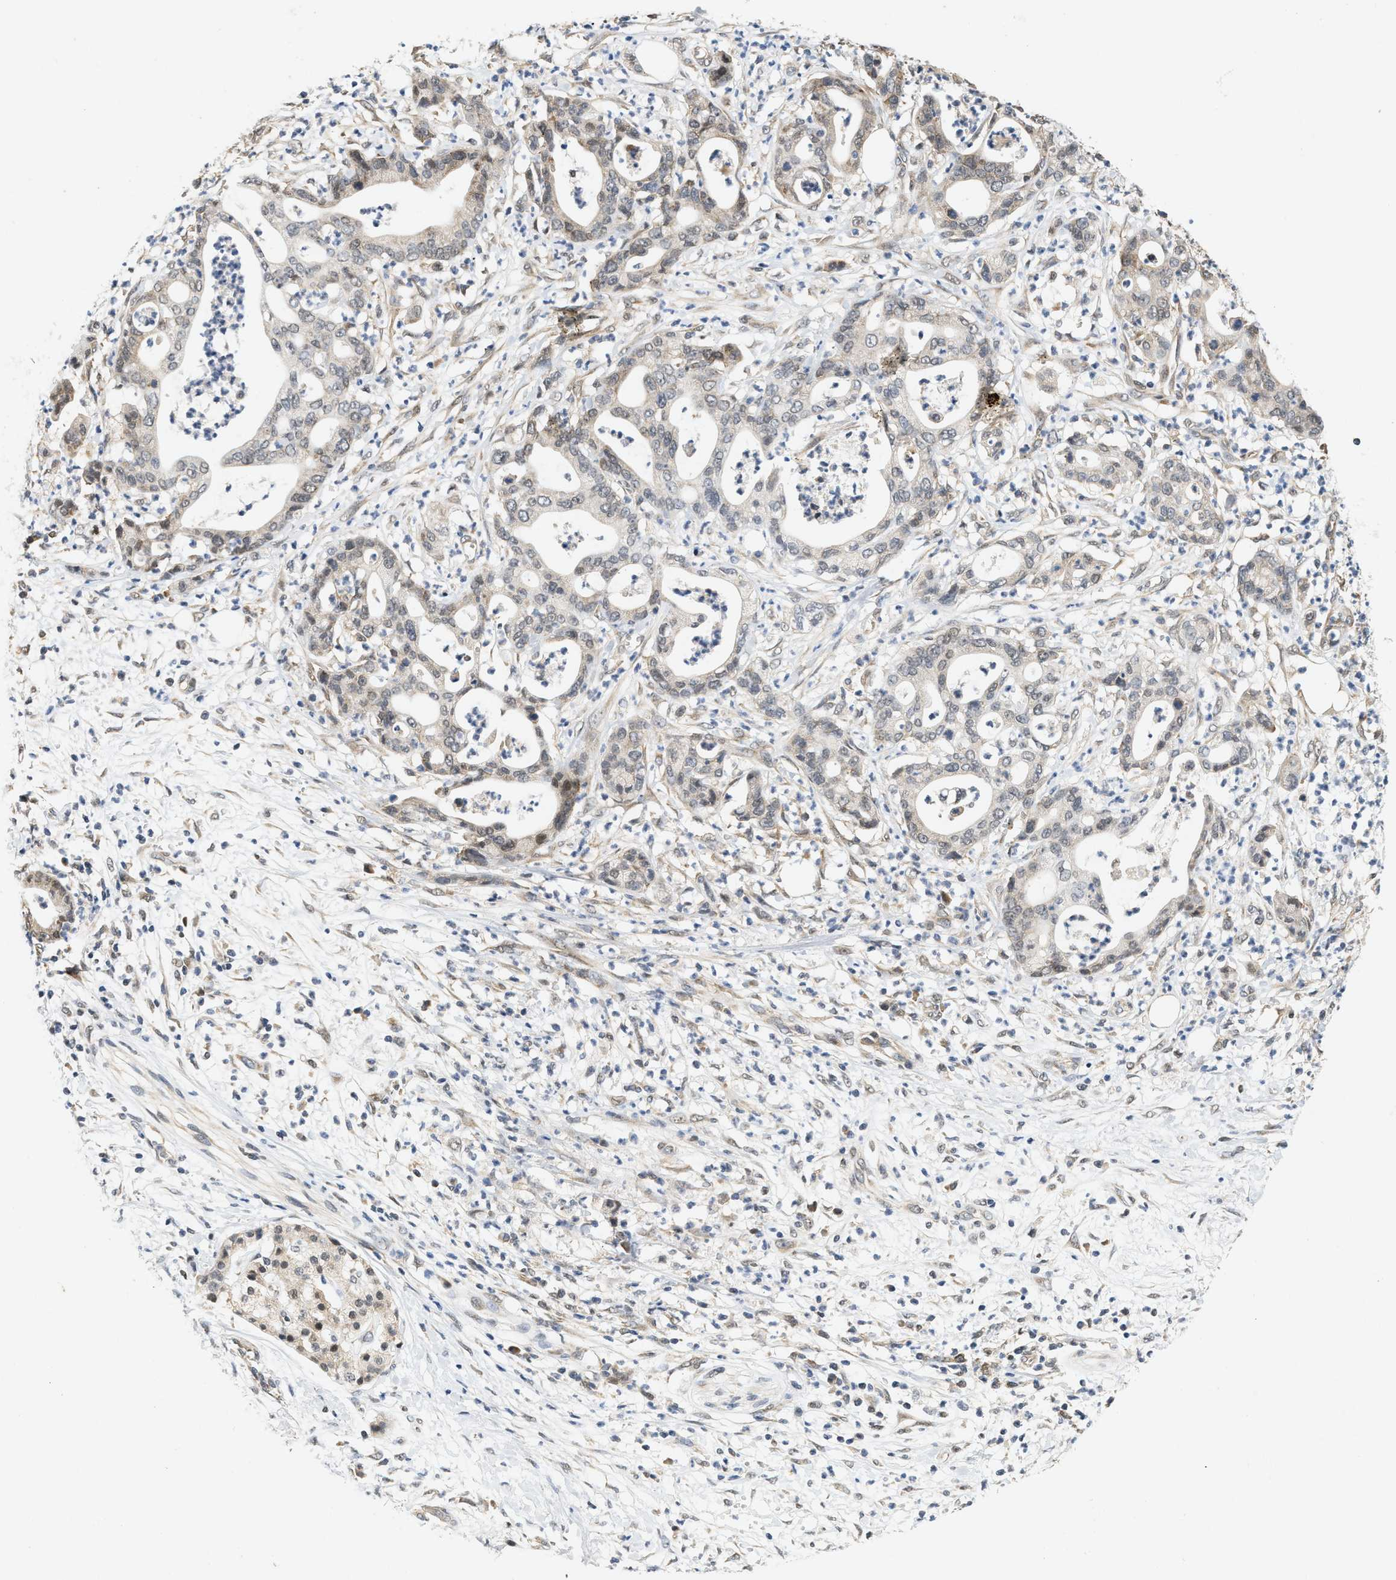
{"staining": {"intensity": "moderate", "quantity": "25%-75%", "location": "cytoplasmic/membranous"}, "tissue": "pancreatic cancer", "cell_type": "Tumor cells", "image_type": "cancer", "snomed": [{"axis": "morphology", "description": "Adenocarcinoma, NOS"}, {"axis": "topography", "description": "Pancreas"}], "caption": "A brown stain highlights moderate cytoplasmic/membranous expression of a protein in adenocarcinoma (pancreatic) tumor cells.", "gene": "GIGYF1", "patient": {"sex": "male", "age": 69}}